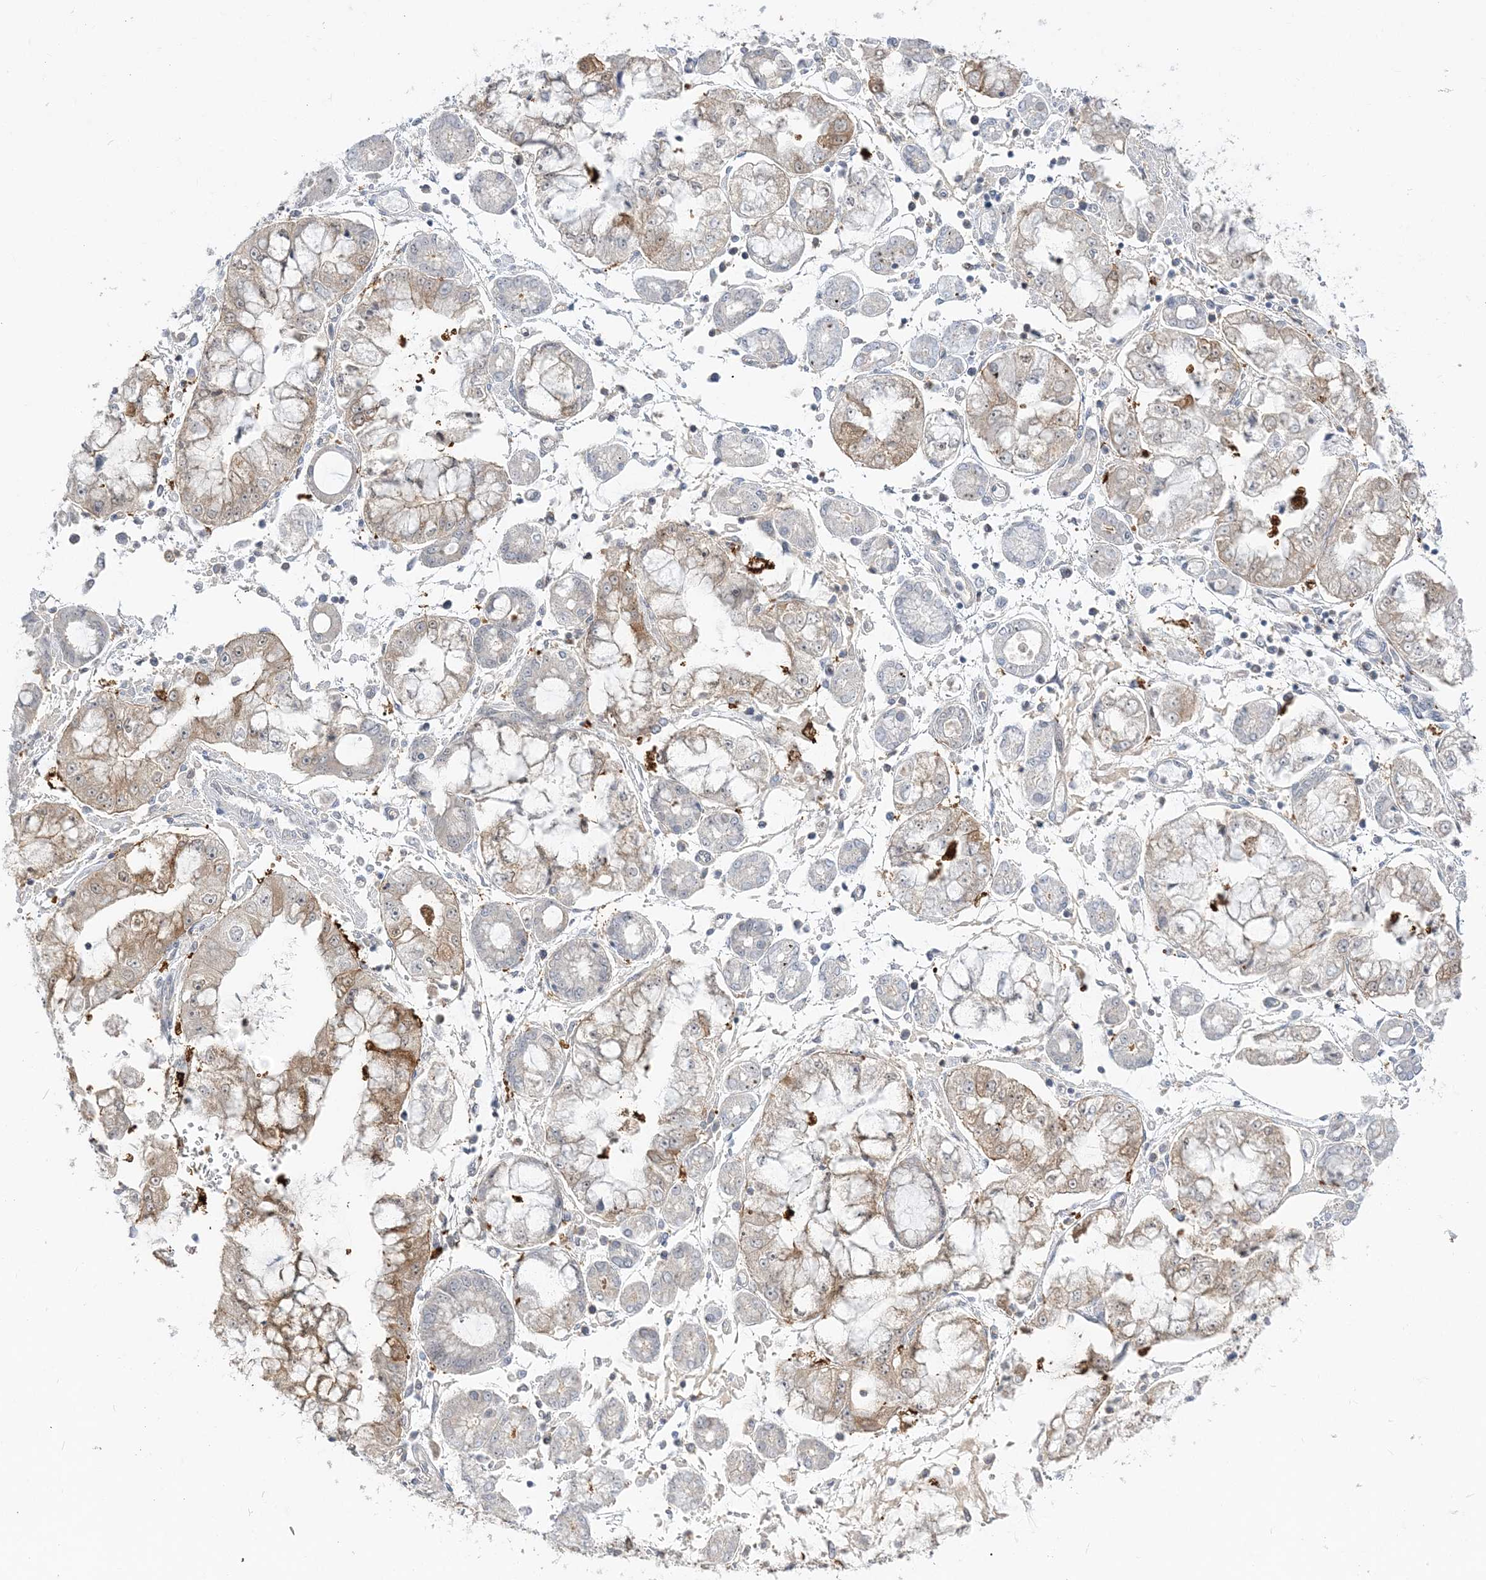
{"staining": {"intensity": "moderate", "quantity": "<25%", "location": "cytoplasmic/membranous"}, "tissue": "stomach cancer", "cell_type": "Tumor cells", "image_type": "cancer", "snomed": [{"axis": "morphology", "description": "Adenocarcinoma, NOS"}, {"axis": "topography", "description": "Stomach"}], "caption": "High-magnification brightfield microscopy of stomach adenocarcinoma stained with DAB (3,3'-diaminobenzidine) (brown) and counterstained with hematoxylin (blue). tumor cells exhibit moderate cytoplasmic/membranous staining is seen in approximately<25% of cells. (brown staining indicates protein expression, while blue staining denotes nuclei).", "gene": "THADA", "patient": {"sex": "male", "age": 76}}